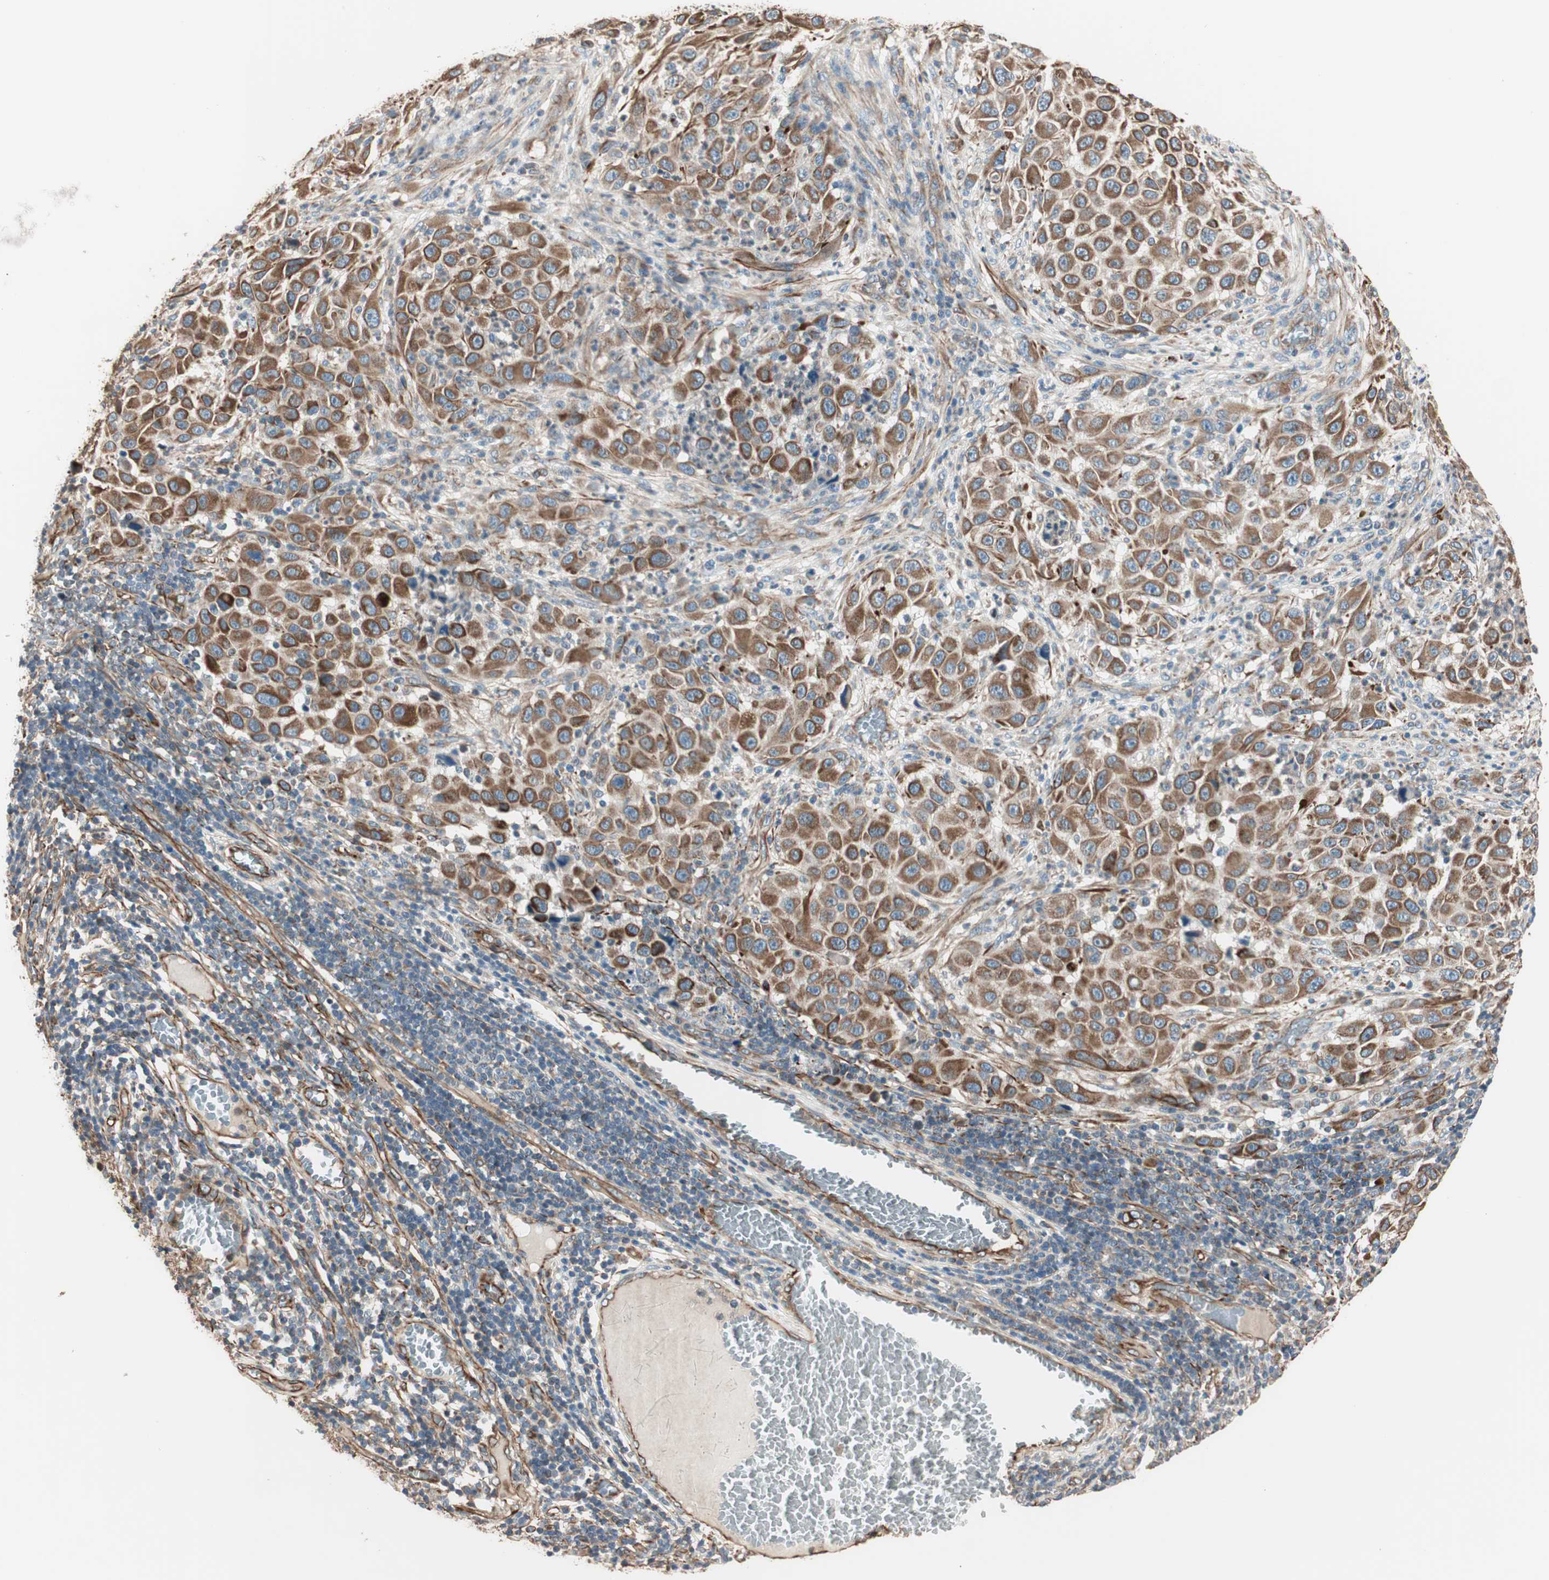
{"staining": {"intensity": "moderate", "quantity": ">75%", "location": "cytoplasmic/membranous"}, "tissue": "melanoma", "cell_type": "Tumor cells", "image_type": "cancer", "snomed": [{"axis": "morphology", "description": "Malignant melanoma, Metastatic site"}, {"axis": "topography", "description": "Lymph node"}], "caption": "High-magnification brightfield microscopy of malignant melanoma (metastatic site) stained with DAB (3,3'-diaminobenzidine) (brown) and counterstained with hematoxylin (blue). tumor cells exhibit moderate cytoplasmic/membranous positivity is appreciated in about>75% of cells.", "gene": "SRCIN1", "patient": {"sex": "male", "age": 61}}